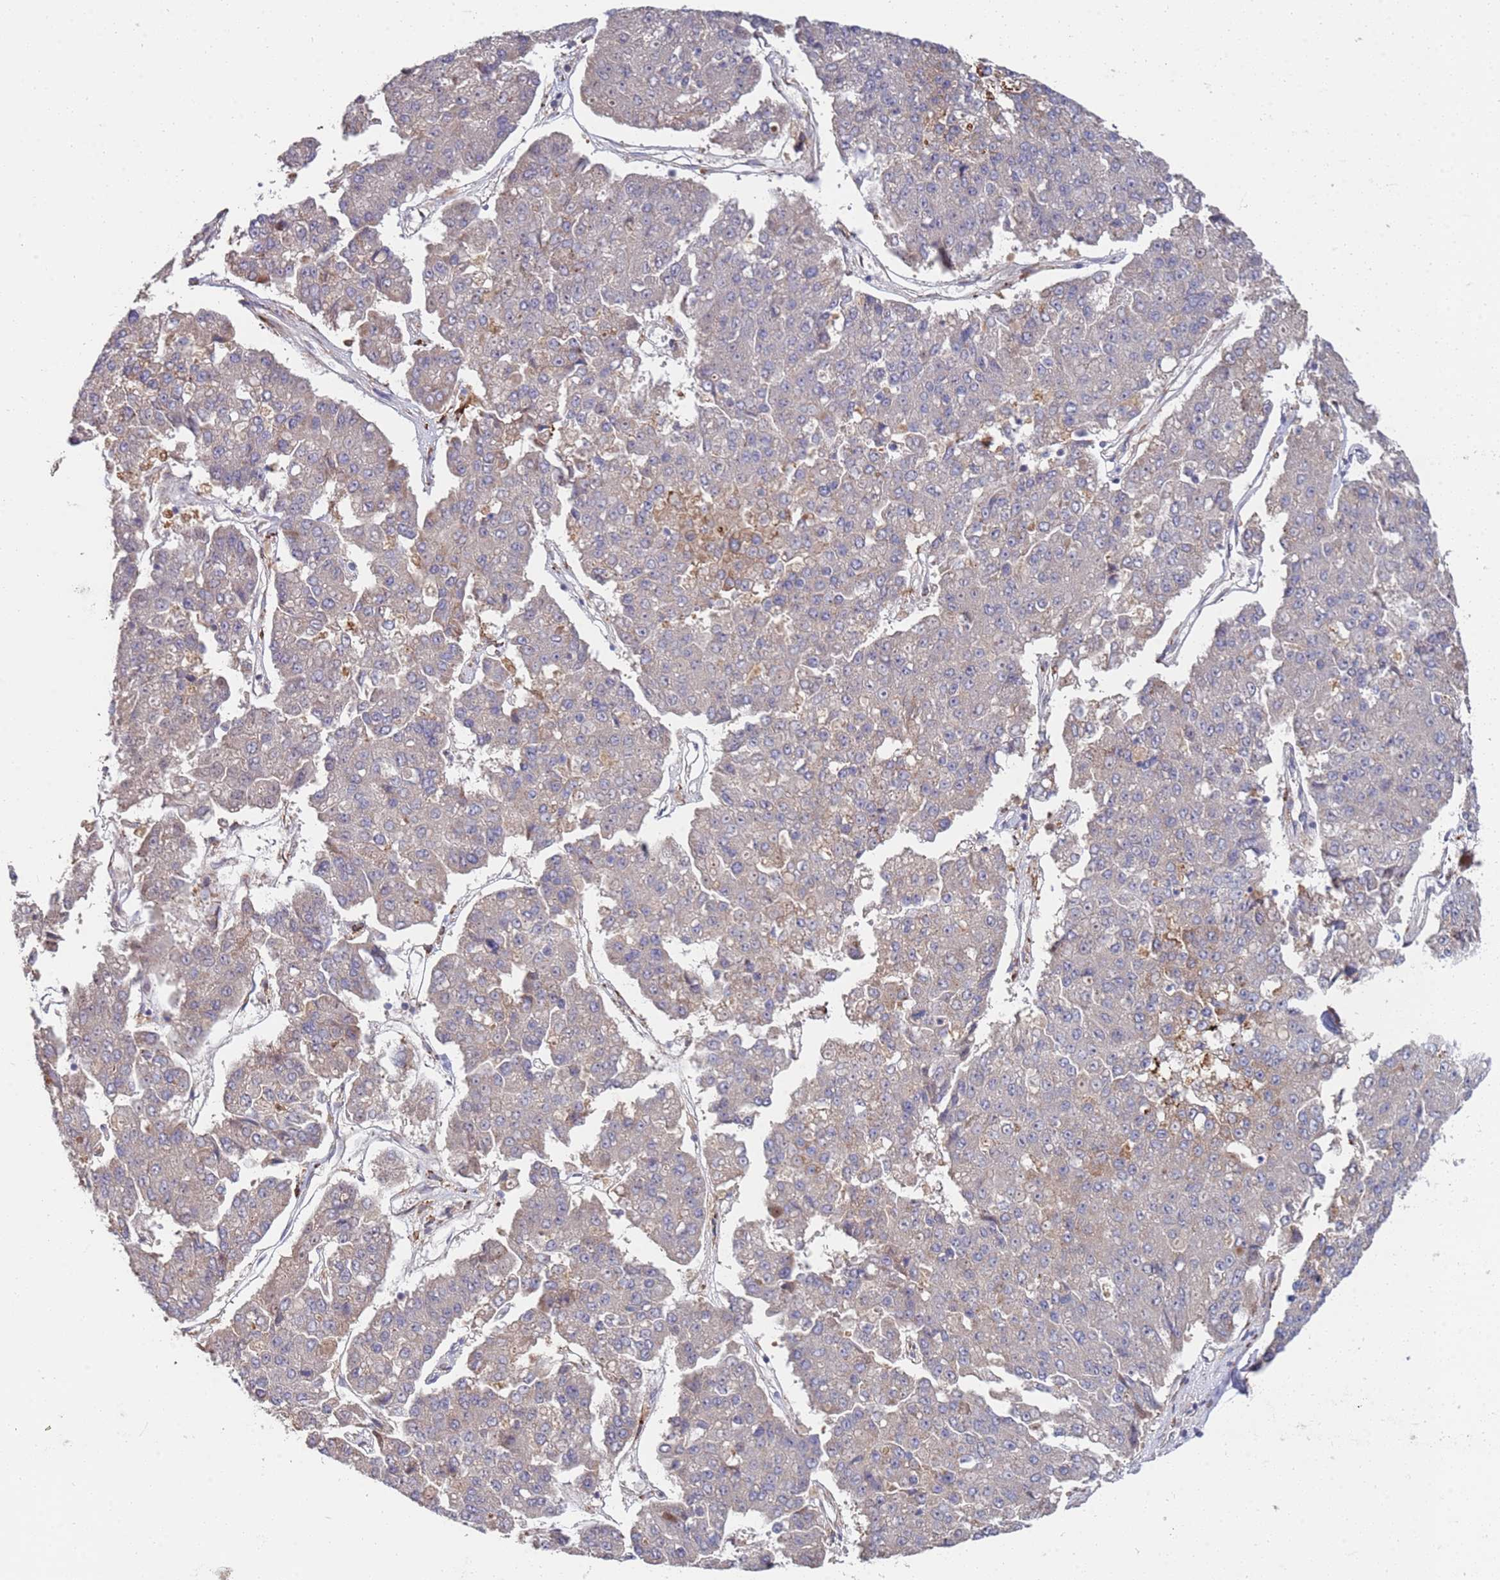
{"staining": {"intensity": "weak", "quantity": "<25%", "location": "cytoplasmic/membranous"}, "tissue": "pancreatic cancer", "cell_type": "Tumor cells", "image_type": "cancer", "snomed": [{"axis": "morphology", "description": "Adenocarcinoma, NOS"}, {"axis": "topography", "description": "Pancreas"}], "caption": "This micrograph is of pancreatic adenocarcinoma stained with immunohistochemistry (IHC) to label a protein in brown with the nuclei are counter-stained blue. There is no positivity in tumor cells.", "gene": "VRK2", "patient": {"sex": "male", "age": 50}}